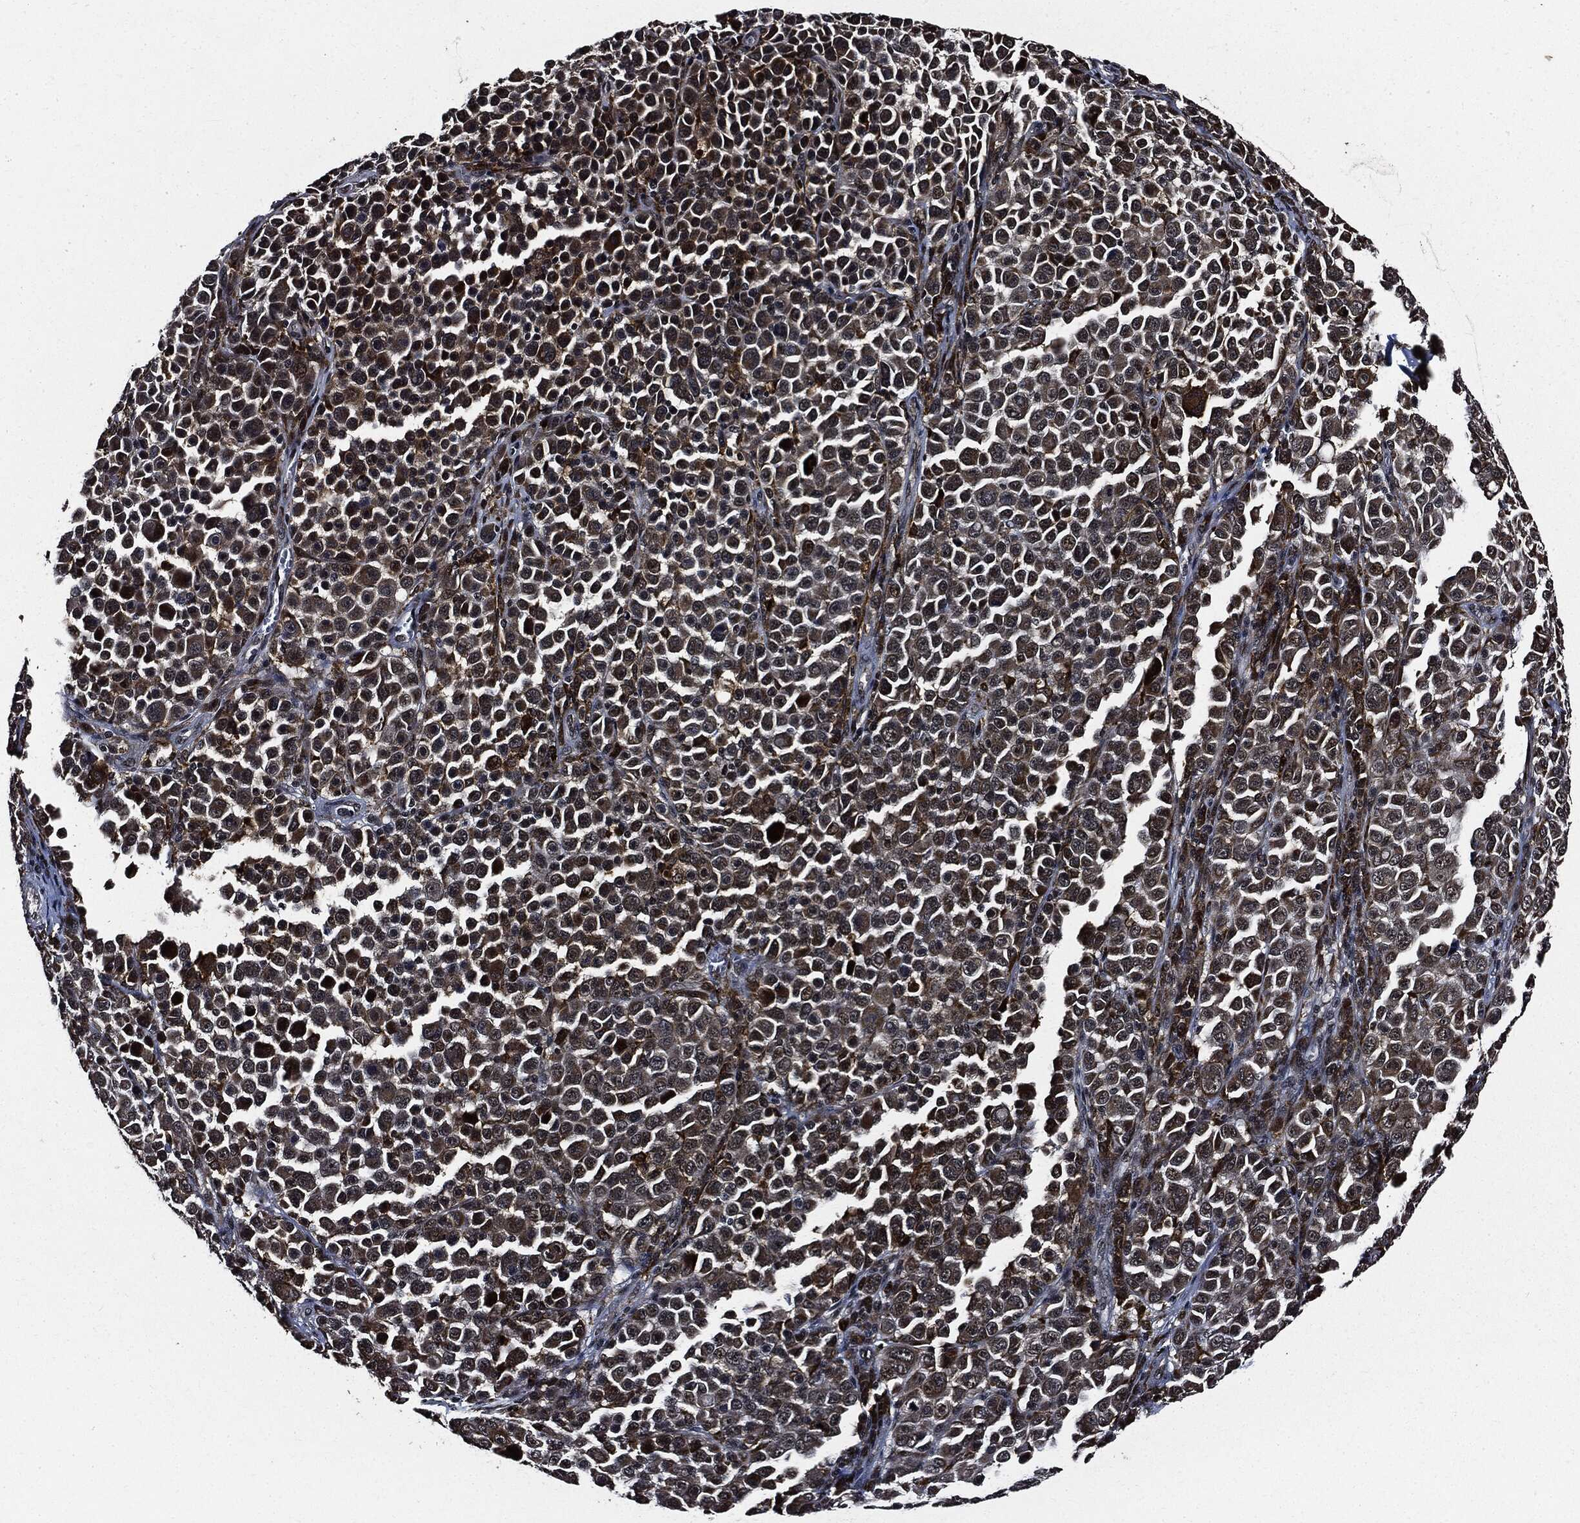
{"staining": {"intensity": "moderate", "quantity": "<25%", "location": "nuclear"}, "tissue": "melanoma", "cell_type": "Tumor cells", "image_type": "cancer", "snomed": [{"axis": "morphology", "description": "Malignant melanoma, NOS"}, {"axis": "topography", "description": "Skin"}], "caption": "A histopathology image of melanoma stained for a protein exhibits moderate nuclear brown staining in tumor cells.", "gene": "SUGT1", "patient": {"sex": "female", "age": 57}}